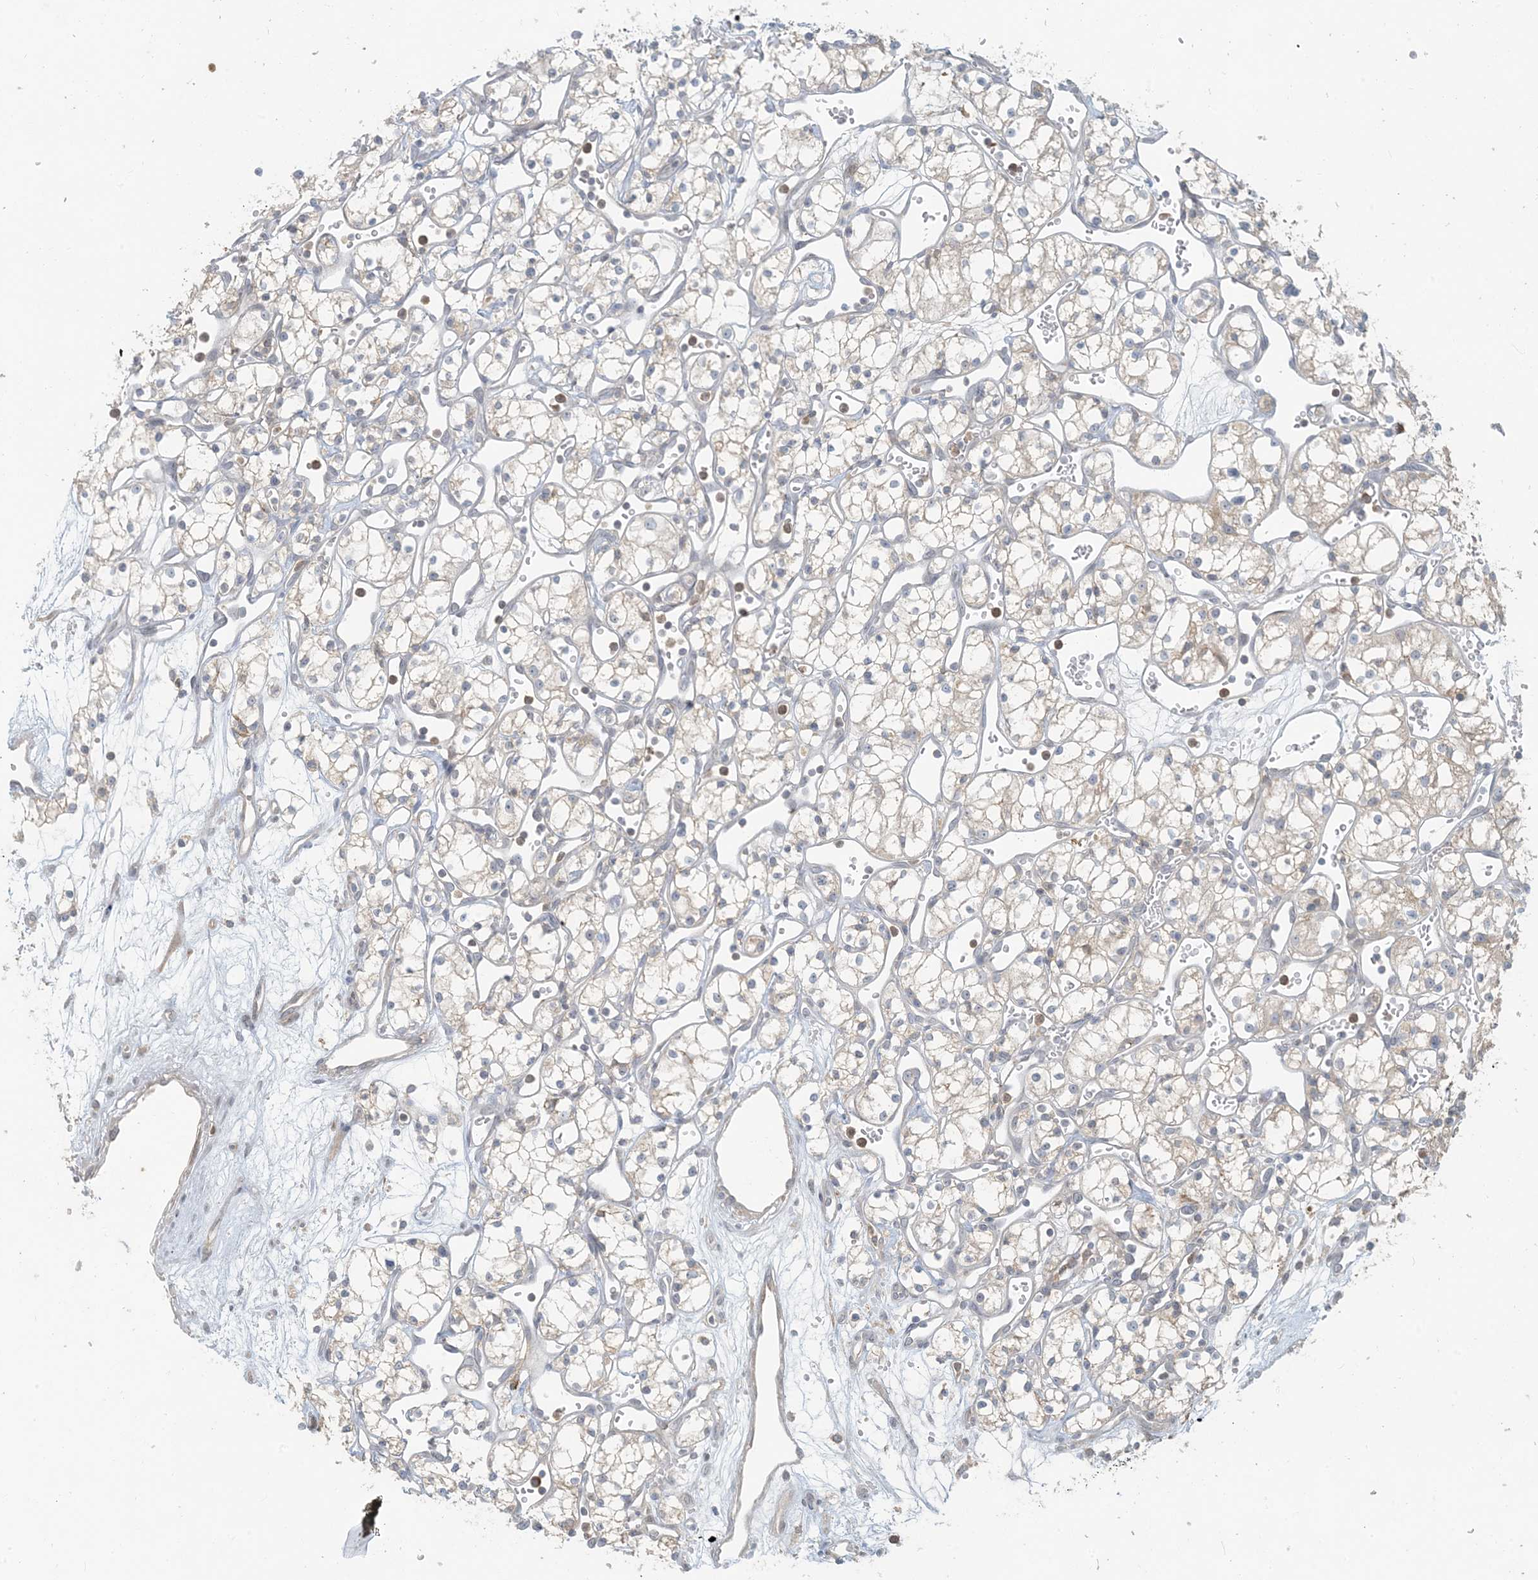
{"staining": {"intensity": "negative", "quantity": "none", "location": "none"}, "tissue": "renal cancer", "cell_type": "Tumor cells", "image_type": "cancer", "snomed": [{"axis": "morphology", "description": "Adenocarcinoma, NOS"}, {"axis": "topography", "description": "Kidney"}], "caption": "Image shows no significant protein positivity in tumor cells of renal adenocarcinoma.", "gene": "HACL1", "patient": {"sex": "male", "age": 59}}